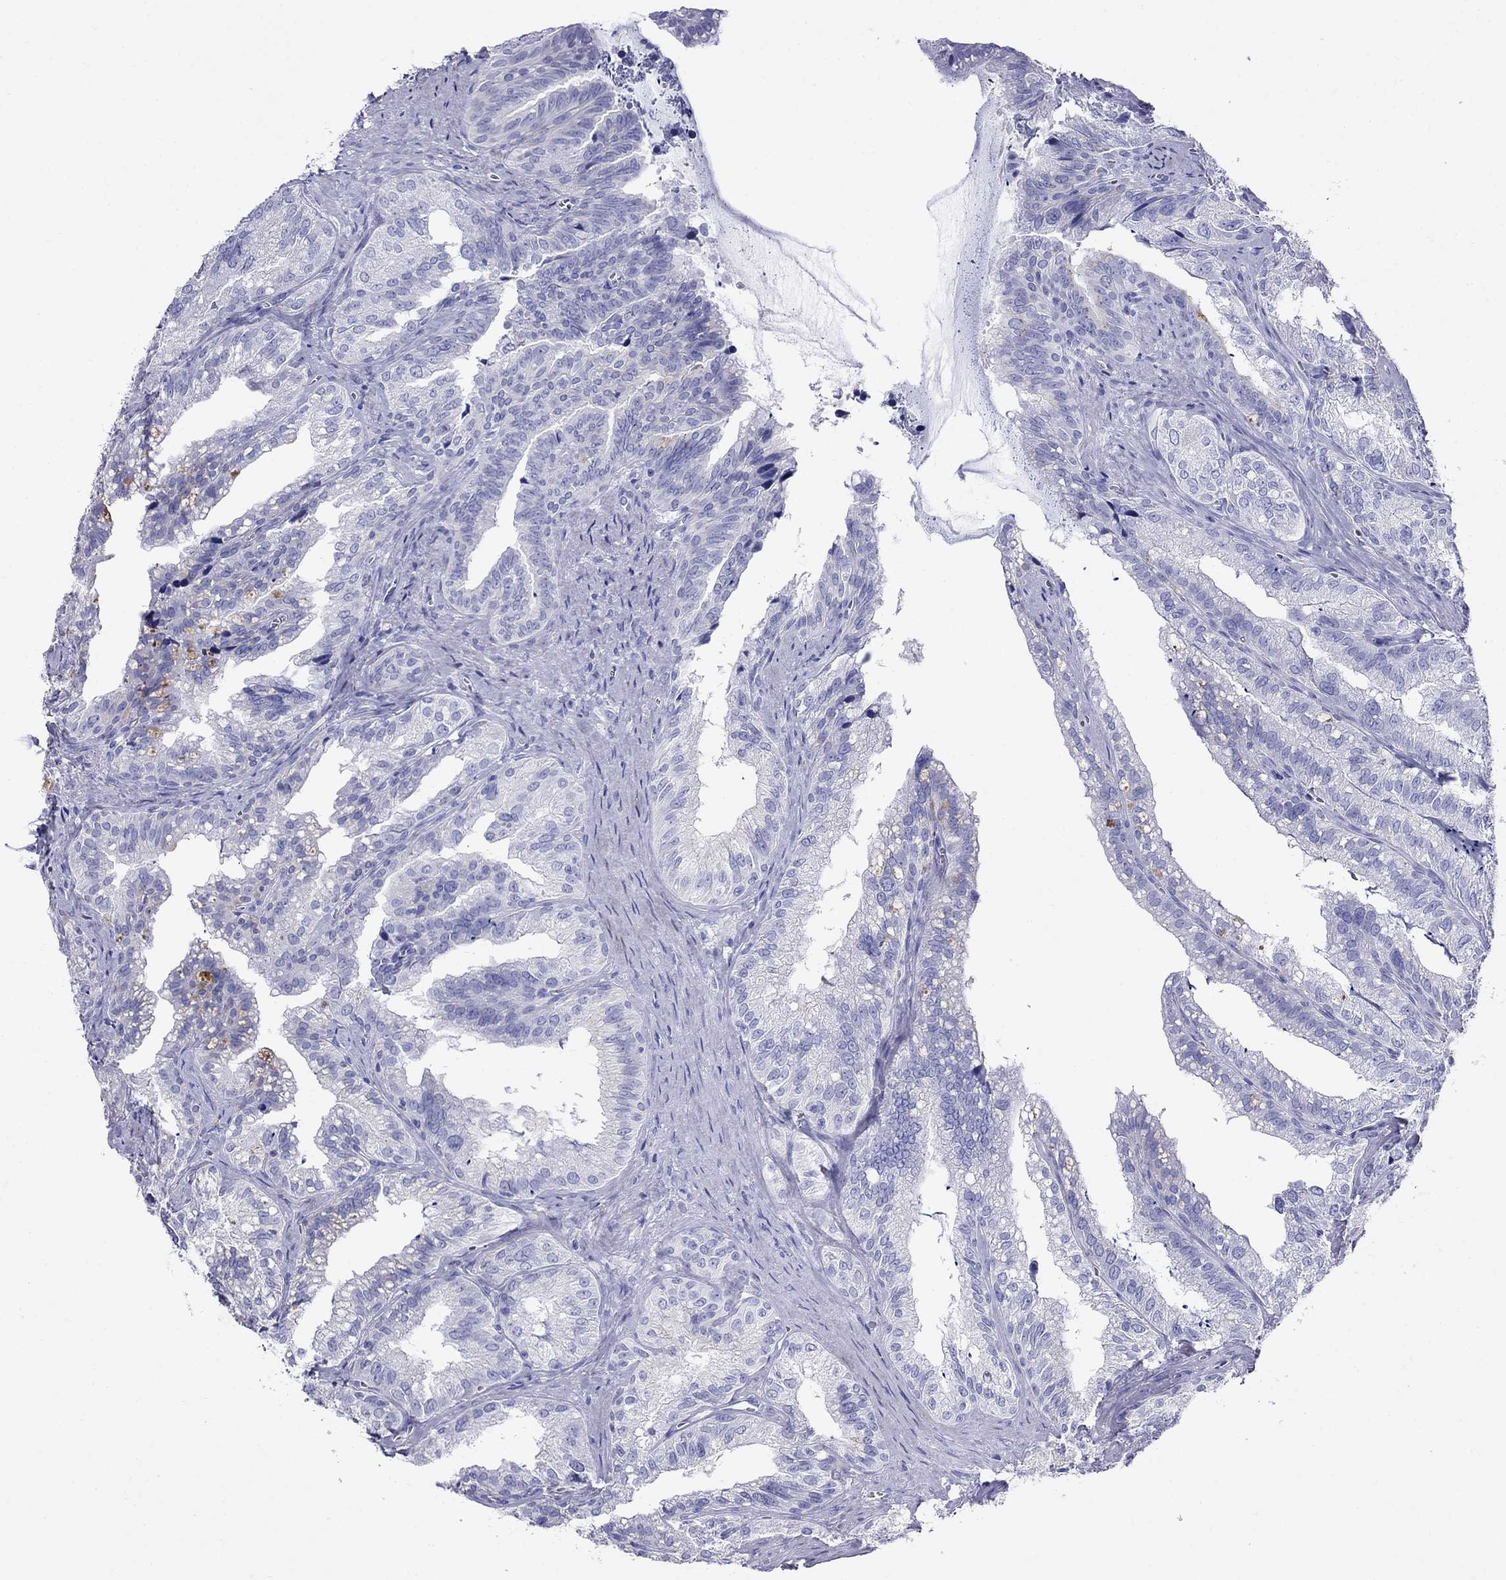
{"staining": {"intensity": "negative", "quantity": "none", "location": "none"}, "tissue": "seminal vesicle", "cell_type": "Glandular cells", "image_type": "normal", "snomed": [{"axis": "morphology", "description": "Normal tissue, NOS"}, {"axis": "topography", "description": "Seminal veicle"}], "caption": "This is a histopathology image of immunohistochemistry staining of unremarkable seminal vesicle, which shows no positivity in glandular cells.", "gene": "MC5R", "patient": {"sex": "male", "age": 57}}